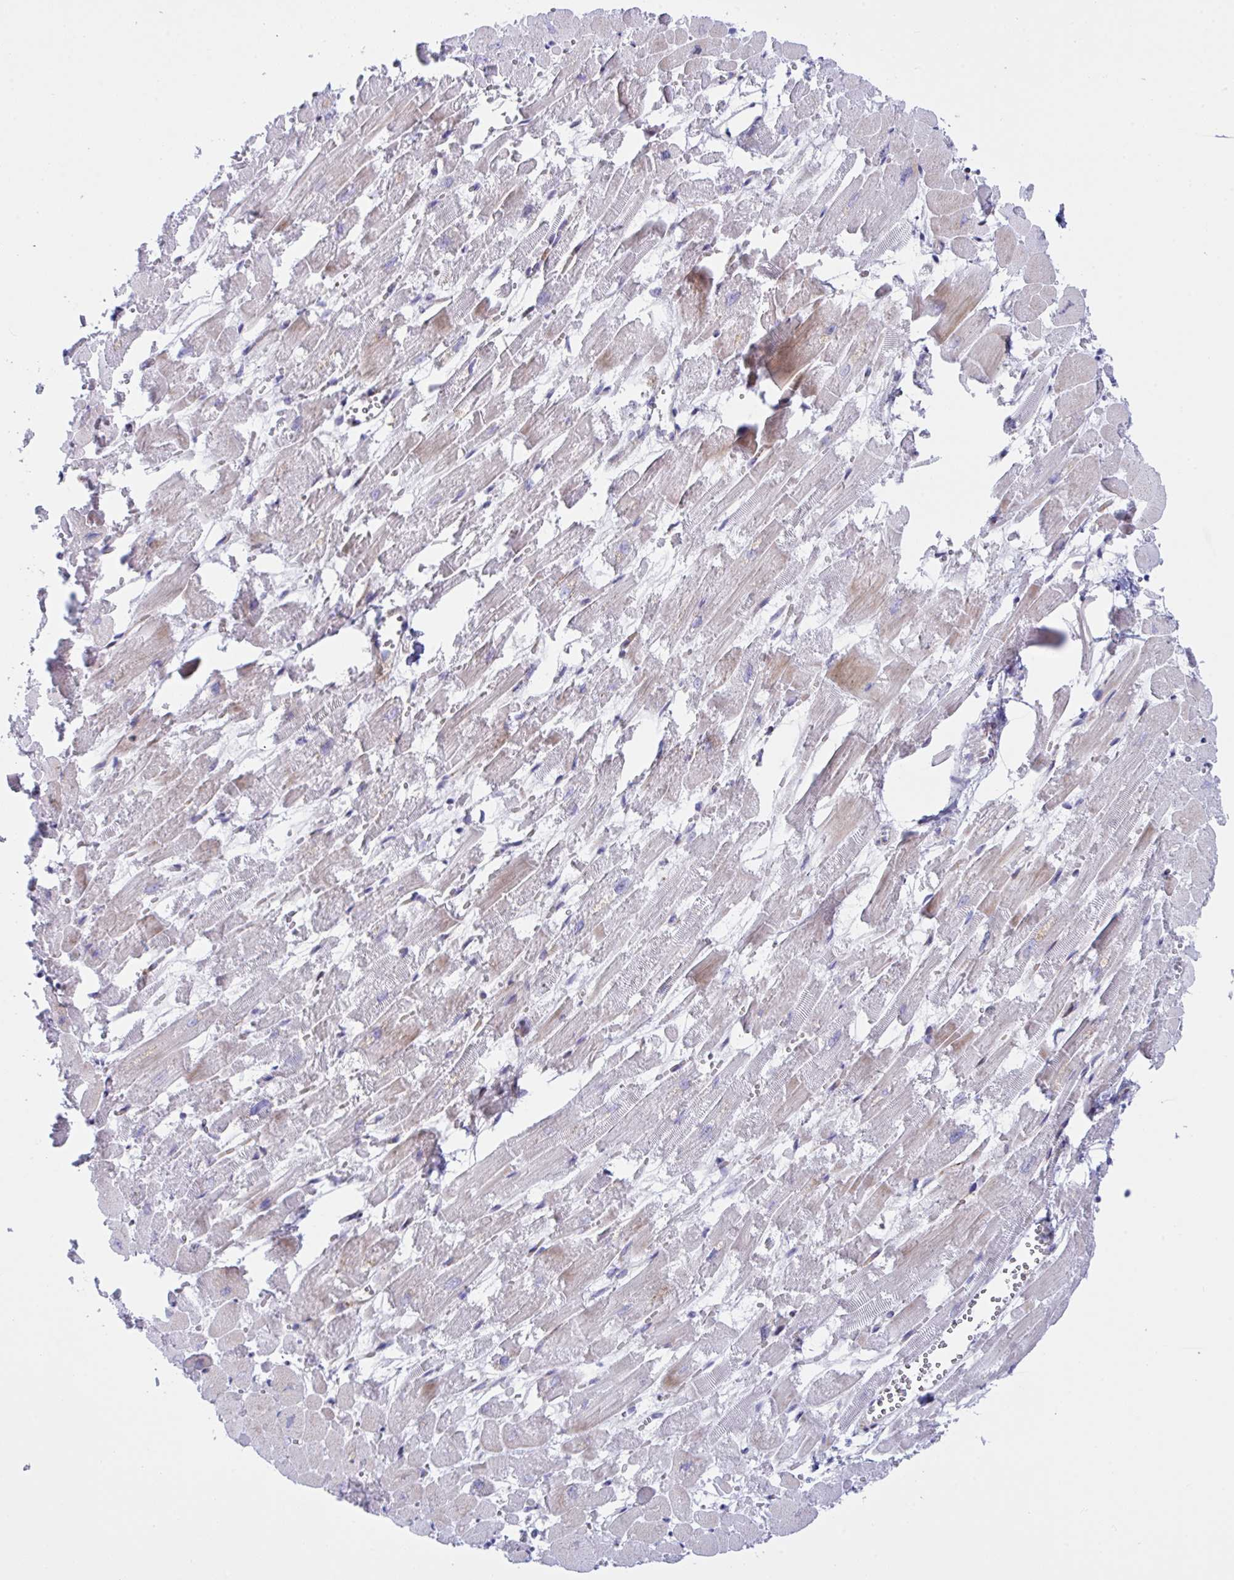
{"staining": {"intensity": "weak", "quantity": "25%-75%", "location": "cytoplasmic/membranous"}, "tissue": "heart muscle", "cell_type": "Cardiomyocytes", "image_type": "normal", "snomed": [{"axis": "morphology", "description": "Normal tissue, NOS"}, {"axis": "topography", "description": "Heart"}], "caption": "Immunohistochemical staining of unremarkable heart muscle exhibits weak cytoplasmic/membranous protein staining in approximately 25%-75% of cardiomyocytes.", "gene": "ZNF713", "patient": {"sex": "female", "age": 52}}